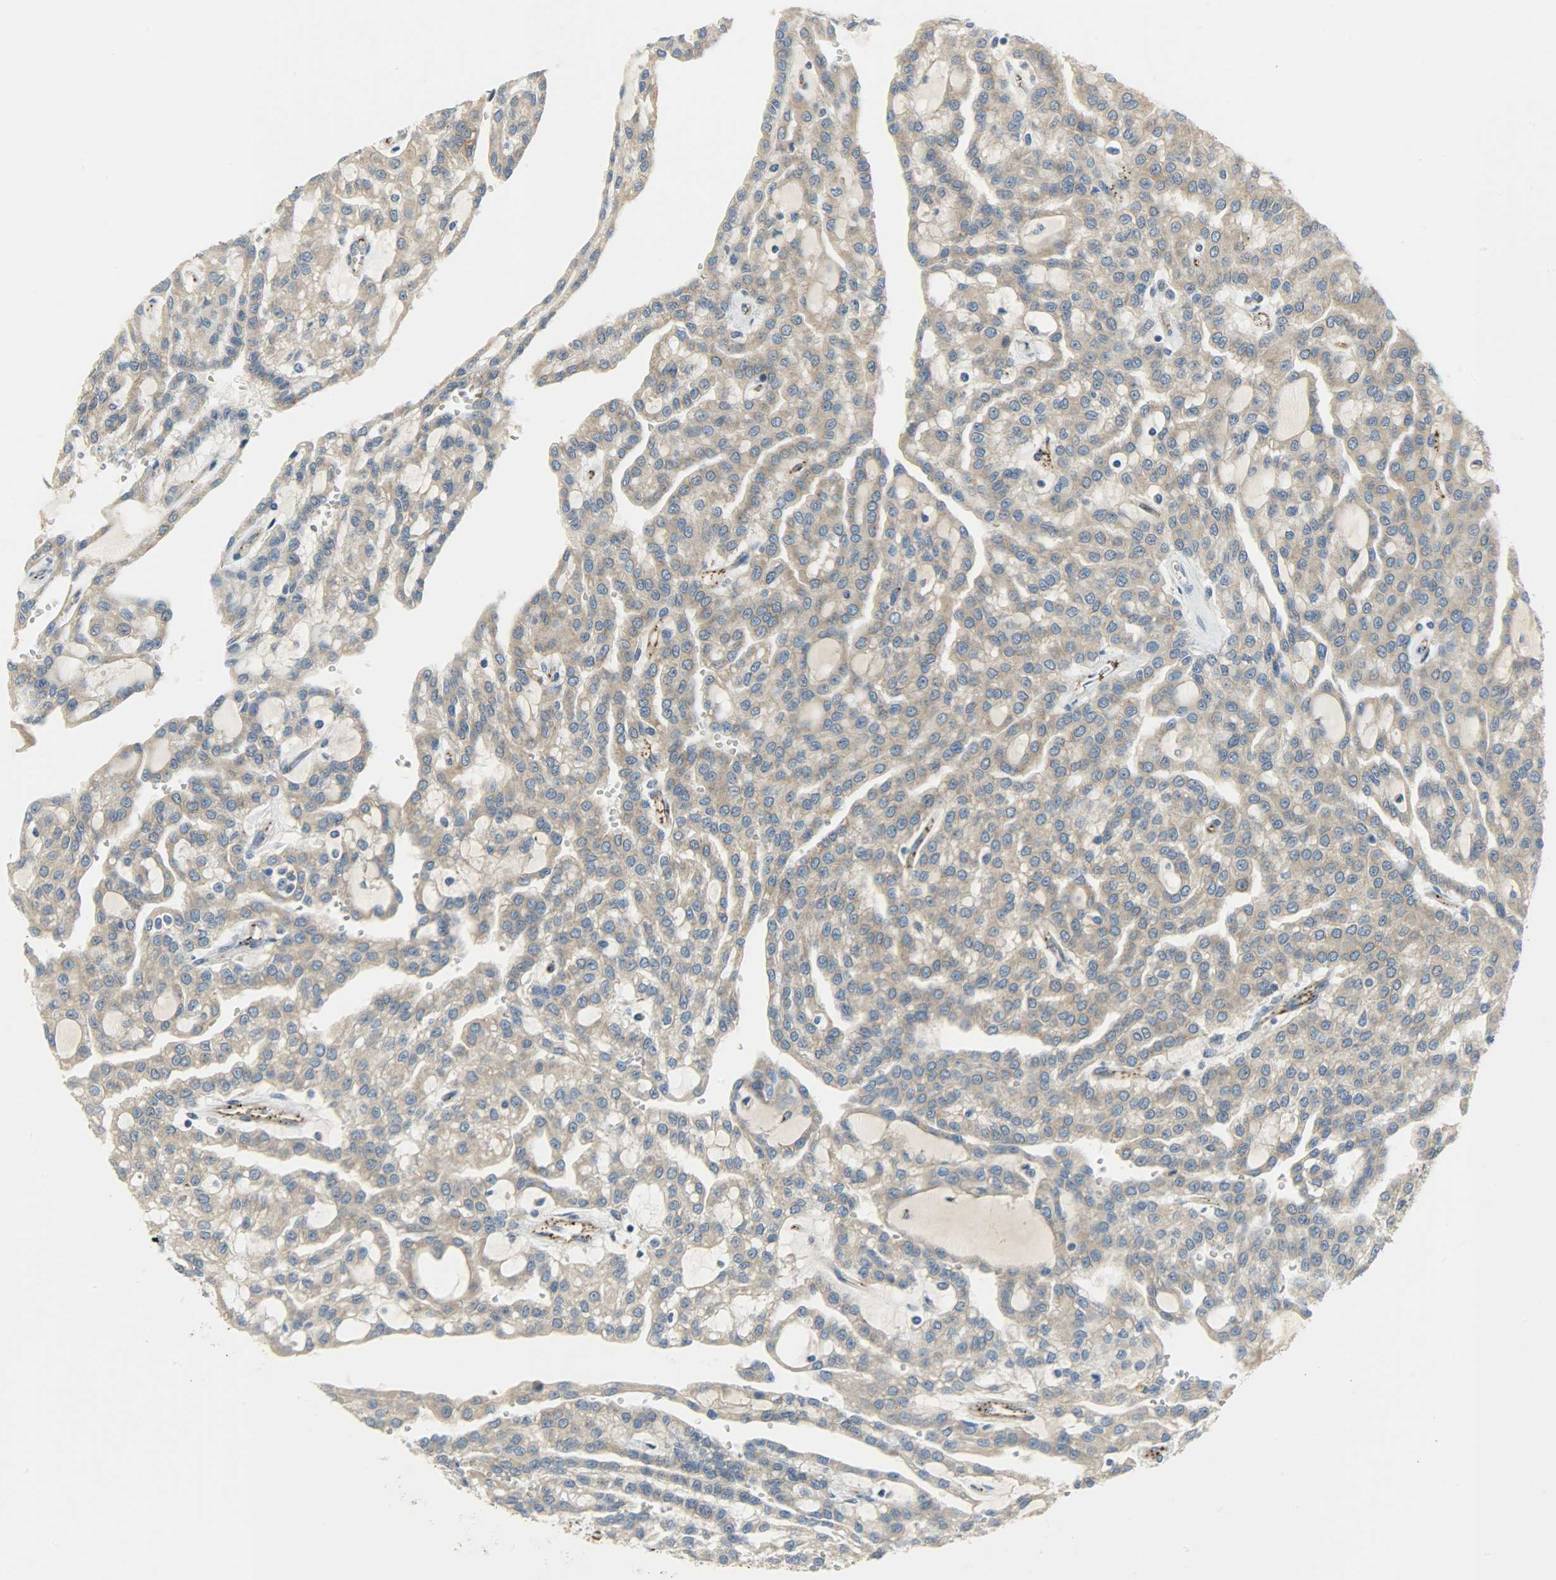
{"staining": {"intensity": "weak", "quantity": ">75%", "location": "cytoplasmic/membranous"}, "tissue": "renal cancer", "cell_type": "Tumor cells", "image_type": "cancer", "snomed": [{"axis": "morphology", "description": "Adenocarcinoma, NOS"}, {"axis": "topography", "description": "Kidney"}], "caption": "Immunohistochemical staining of human adenocarcinoma (renal) reveals weak cytoplasmic/membranous protein positivity in approximately >75% of tumor cells.", "gene": "KIAA1217", "patient": {"sex": "male", "age": 63}}